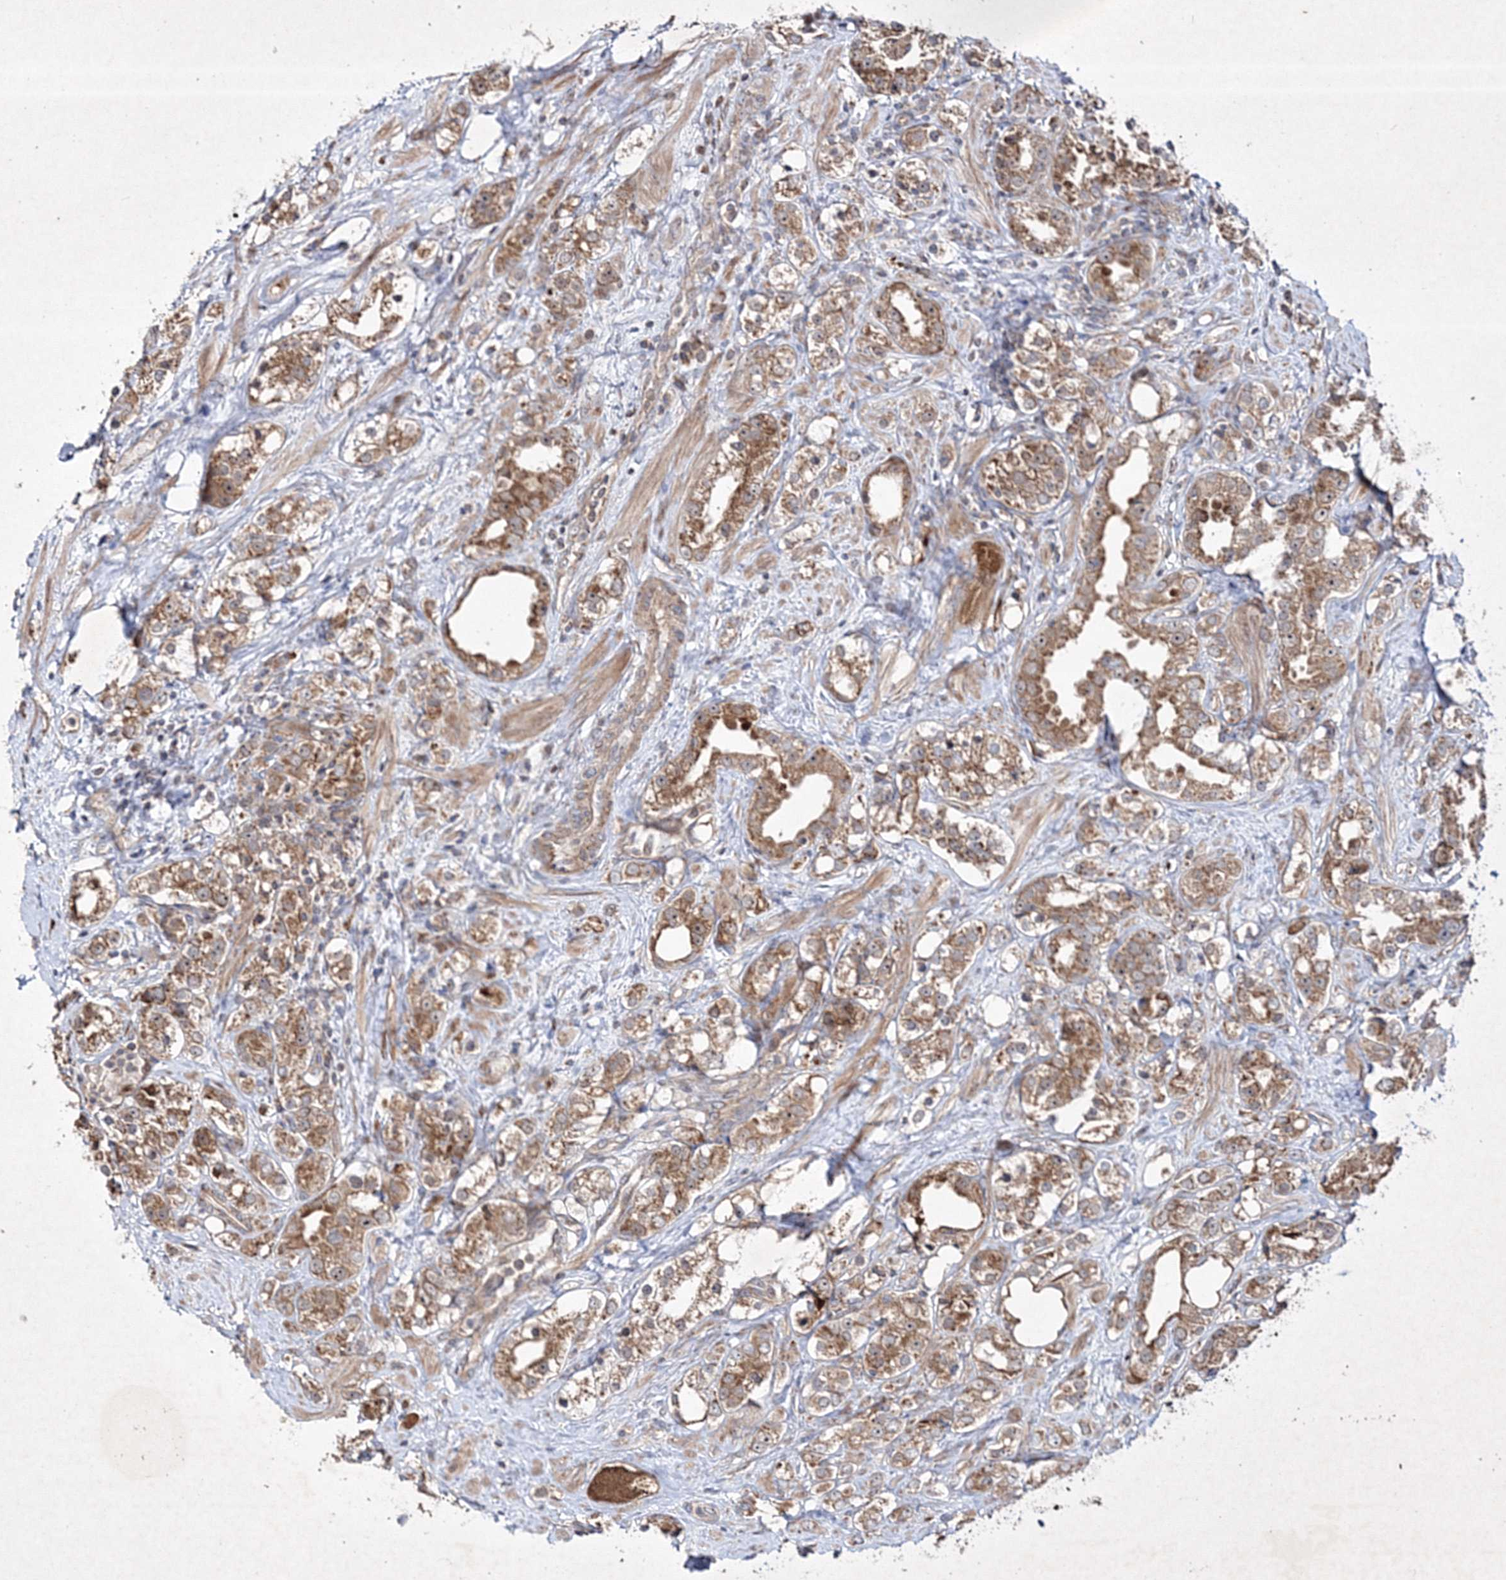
{"staining": {"intensity": "moderate", "quantity": ">75%", "location": "cytoplasmic/membranous"}, "tissue": "prostate cancer", "cell_type": "Tumor cells", "image_type": "cancer", "snomed": [{"axis": "morphology", "description": "Adenocarcinoma, NOS"}, {"axis": "topography", "description": "Prostate"}], "caption": "Immunohistochemistry (IHC) (DAB) staining of human prostate cancer (adenocarcinoma) exhibits moderate cytoplasmic/membranous protein positivity in approximately >75% of tumor cells. (DAB (3,3'-diaminobenzidine) IHC with brightfield microscopy, high magnification).", "gene": "SCRN3", "patient": {"sex": "male", "age": 79}}